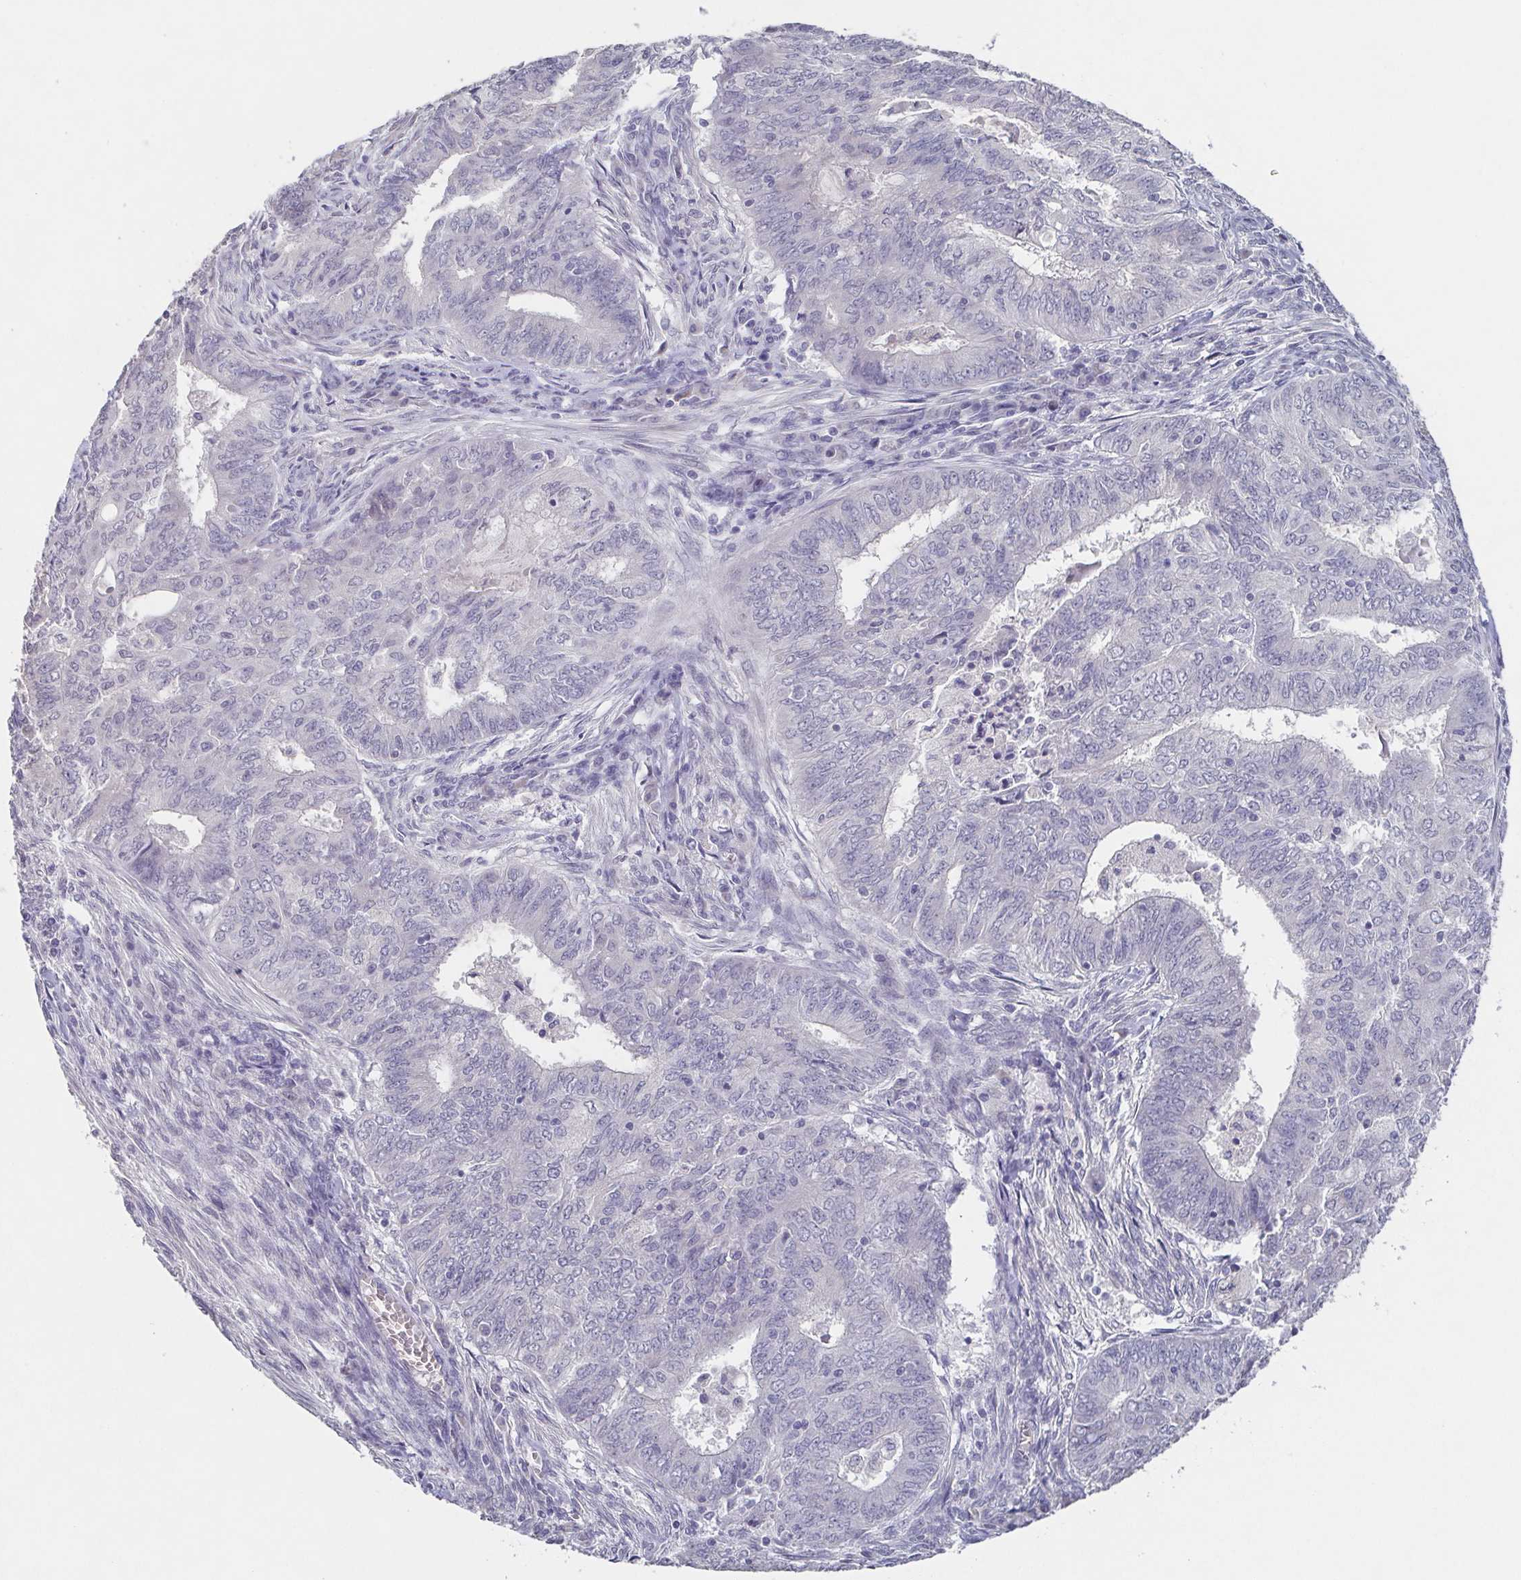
{"staining": {"intensity": "negative", "quantity": "none", "location": "none"}, "tissue": "endometrial cancer", "cell_type": "Tumor cells", "image_type": "cancer", "snomed": [{"axis": "morphology", "description": "Adenocarcinoma, NOS"}, {"axis": "topography", "description": "Endometrium"}], "caption": "A histopathology image of endometrial cancer (adenocarcinoma) stained for a protein exhibits no brown staining in tumor cells.", "gene": "GHRL", "patient": {"sex": "female", "age": 62}}